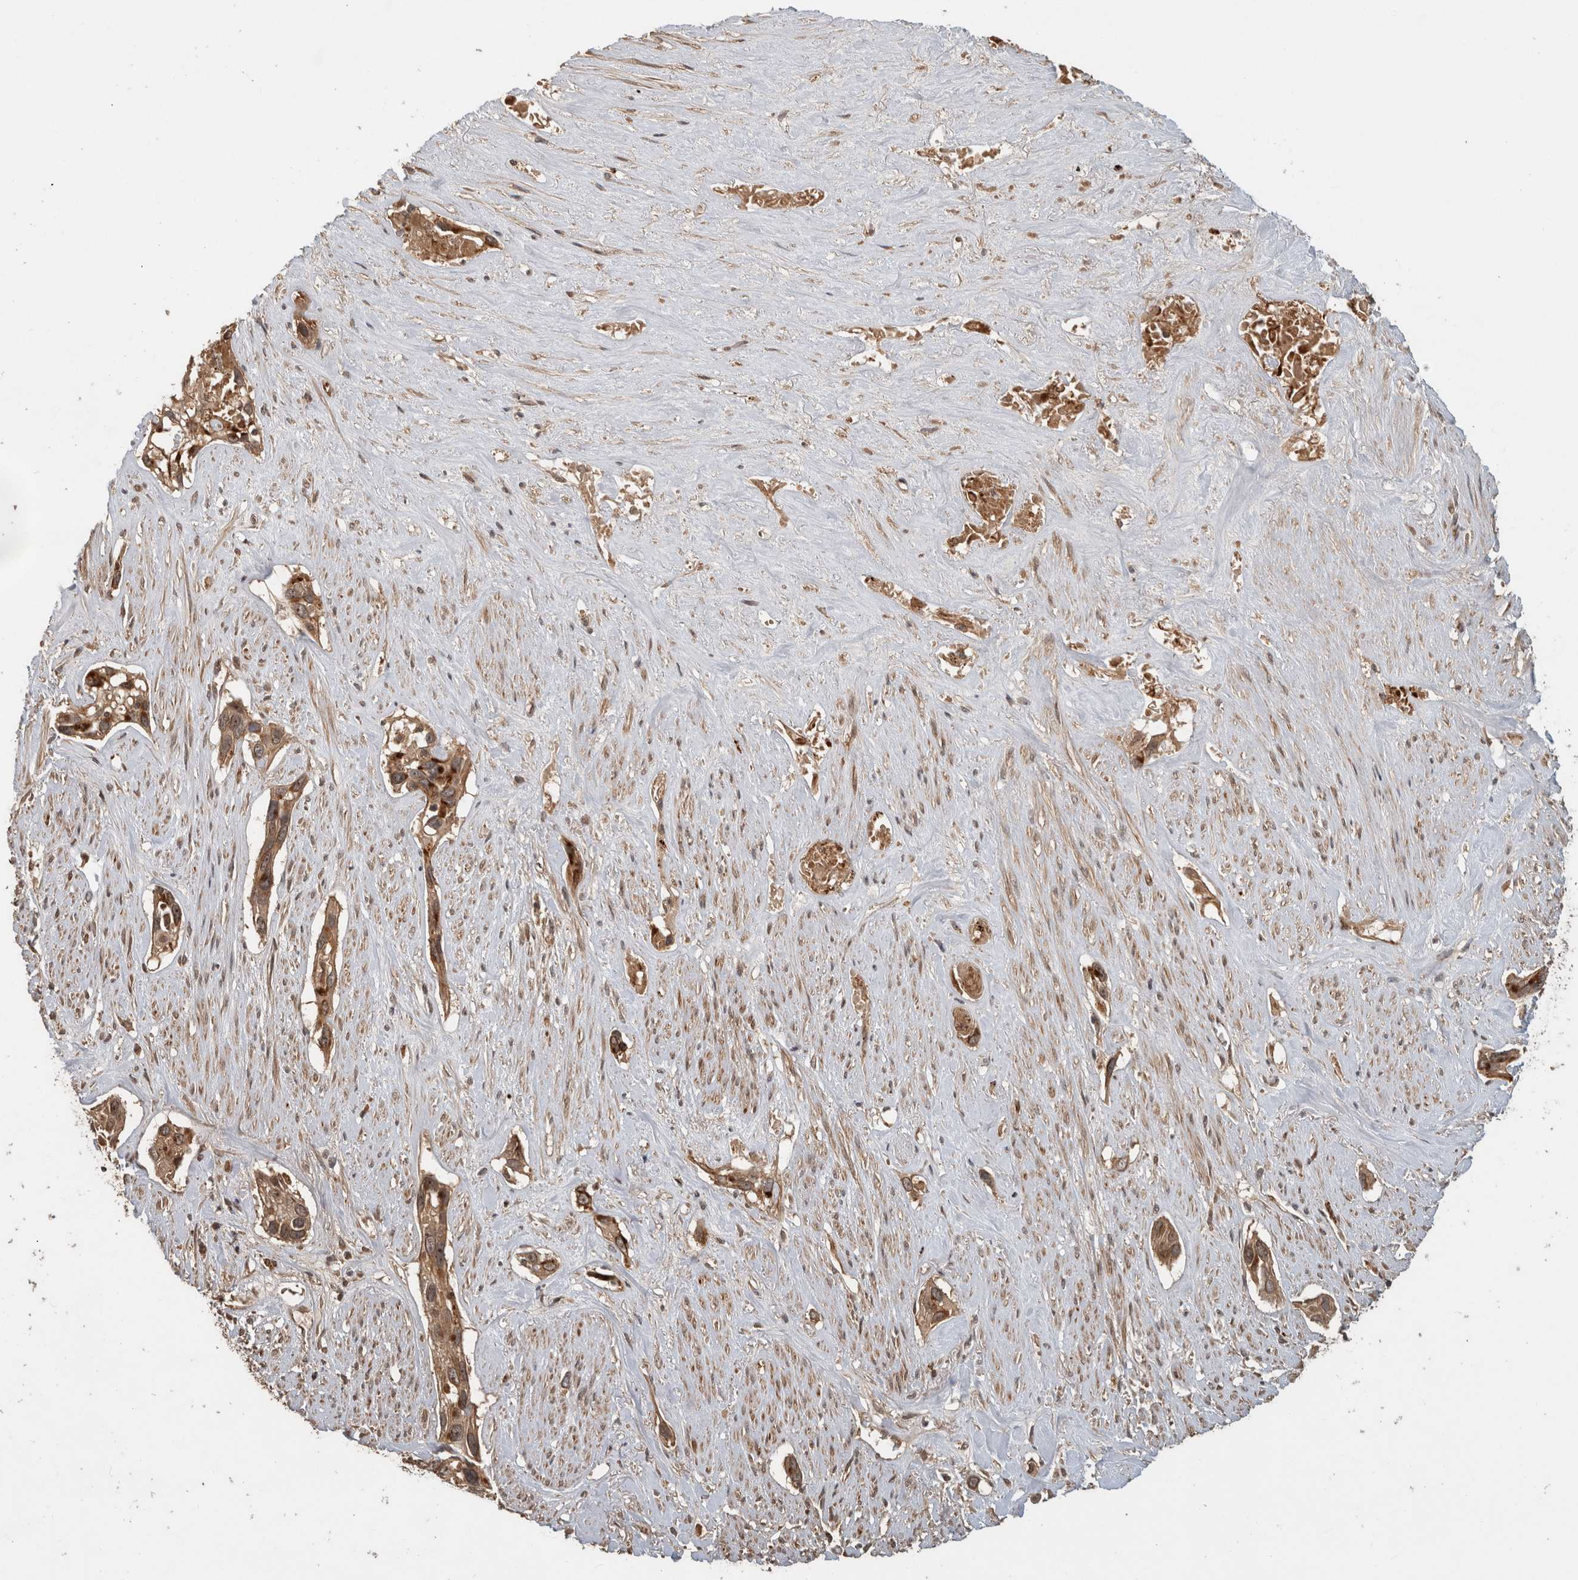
{"staining": {"intensity": "moderate", "quantity": ">75%", "location": "cytoplasmic/membranous"}, "tissue": "pancreatic cancer", "cell_type": "Tumor cells", "image_type": "cancer", "snomed": [{"axis": "morphology", "description": "Adenocarcinoma, NOS"}, {"axis": "topography", "description": "Pancreas"}], "caption": "Pancreatic adenocarcinoma stained with a protein marker displays moderate staining in tumor cells.", "gene": "PITPNC1", "patient": {"sex": "female", "age": 60}}